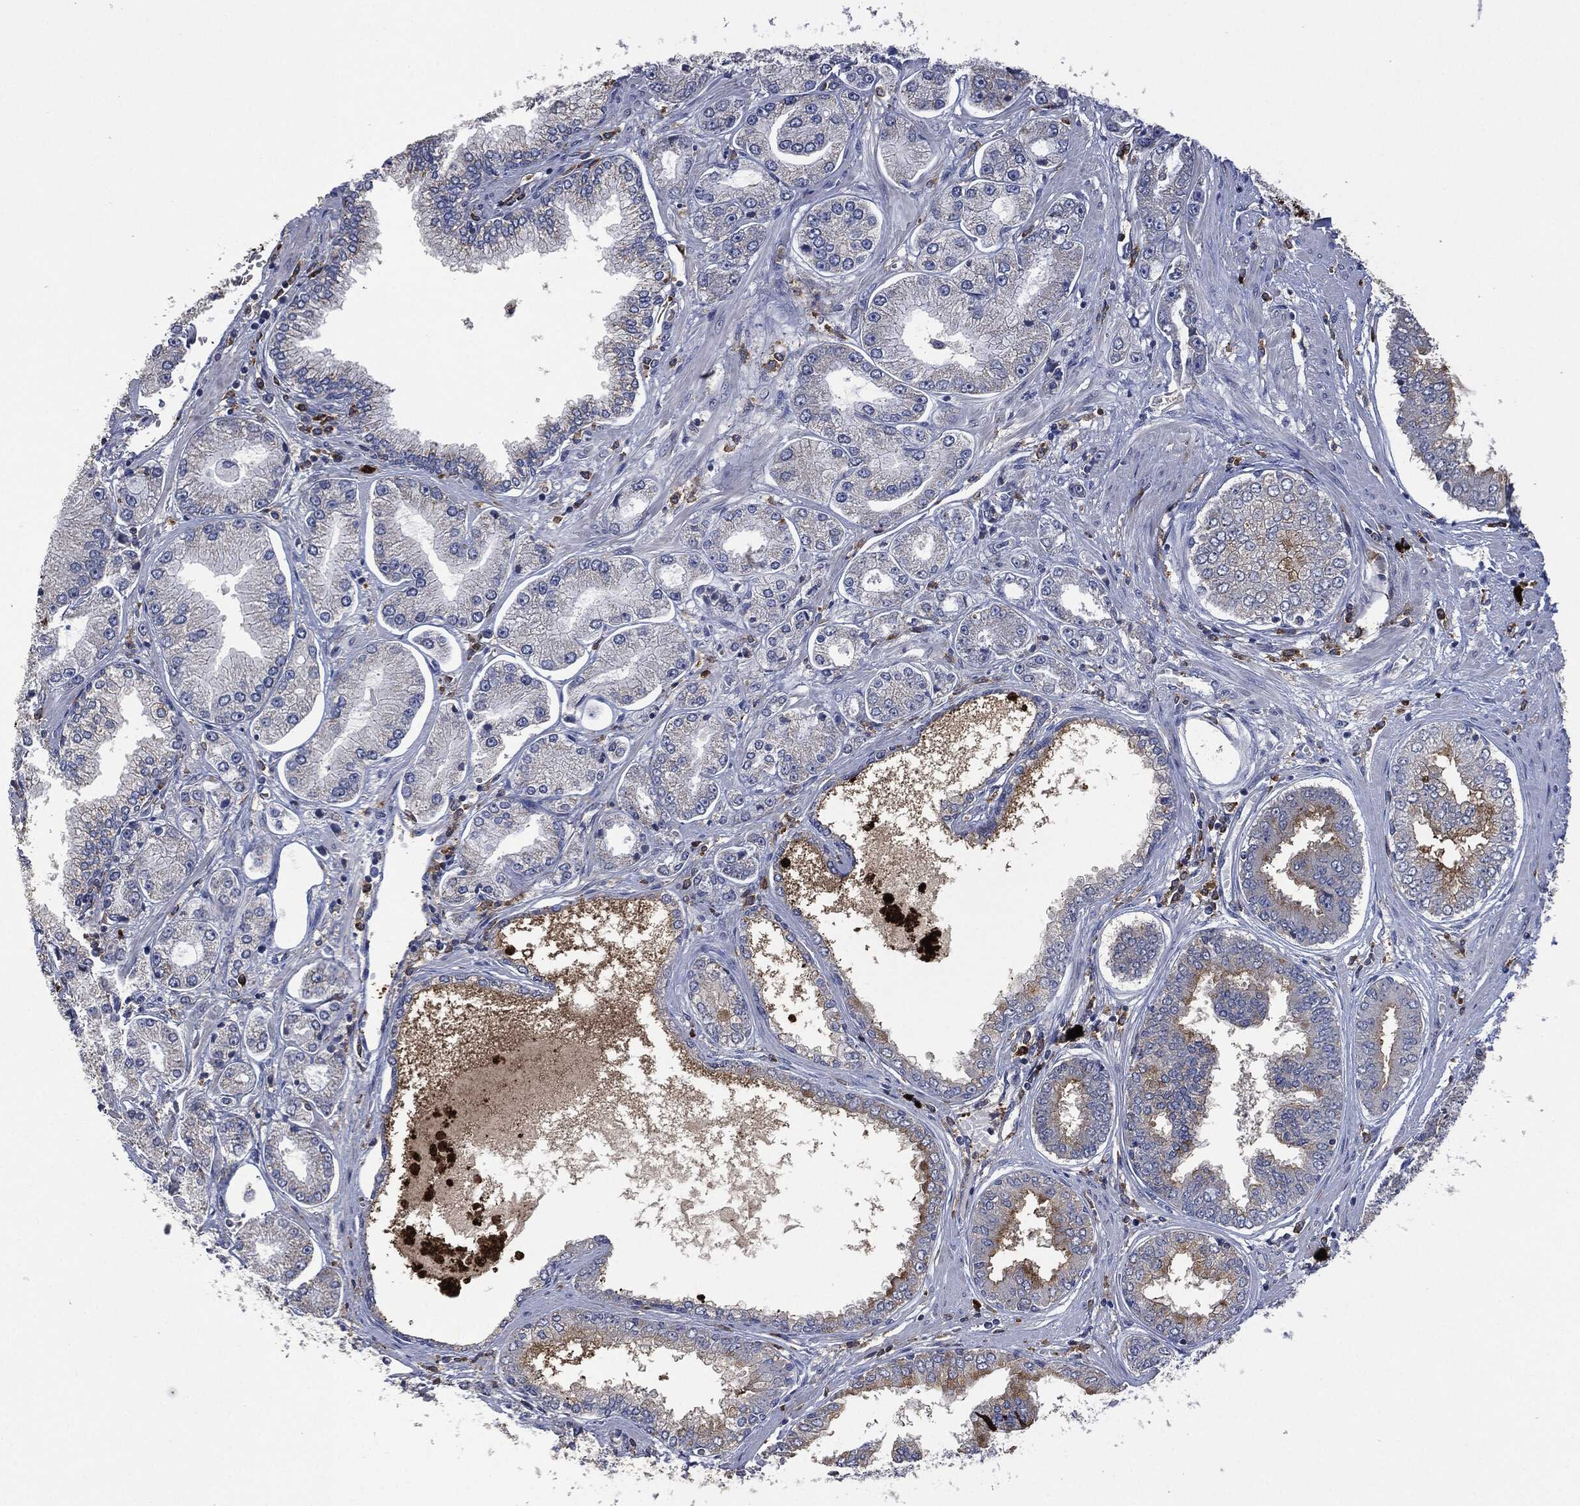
{"staining": {"intensity": "moderate", "quantity": "<25%", "location": "cytoplasmic/membranous"}, "tissue": "prostate cancer", "cell_type": "Tumor cells", "image_type": "cancer", "snomed": [{"axis": "morphology", "description": "Adenocarcinoma, Low grade"}, {"axis": "topography", "description": "Prostate"}], "caption": "A brown stain highlights moderate cytoplasmic/membranous staining of a protein in human low-grade adenocarcinoma (prostate) tumor cells.", "gene": "CD33", "patient": {"sex": "male", "age": 72}}